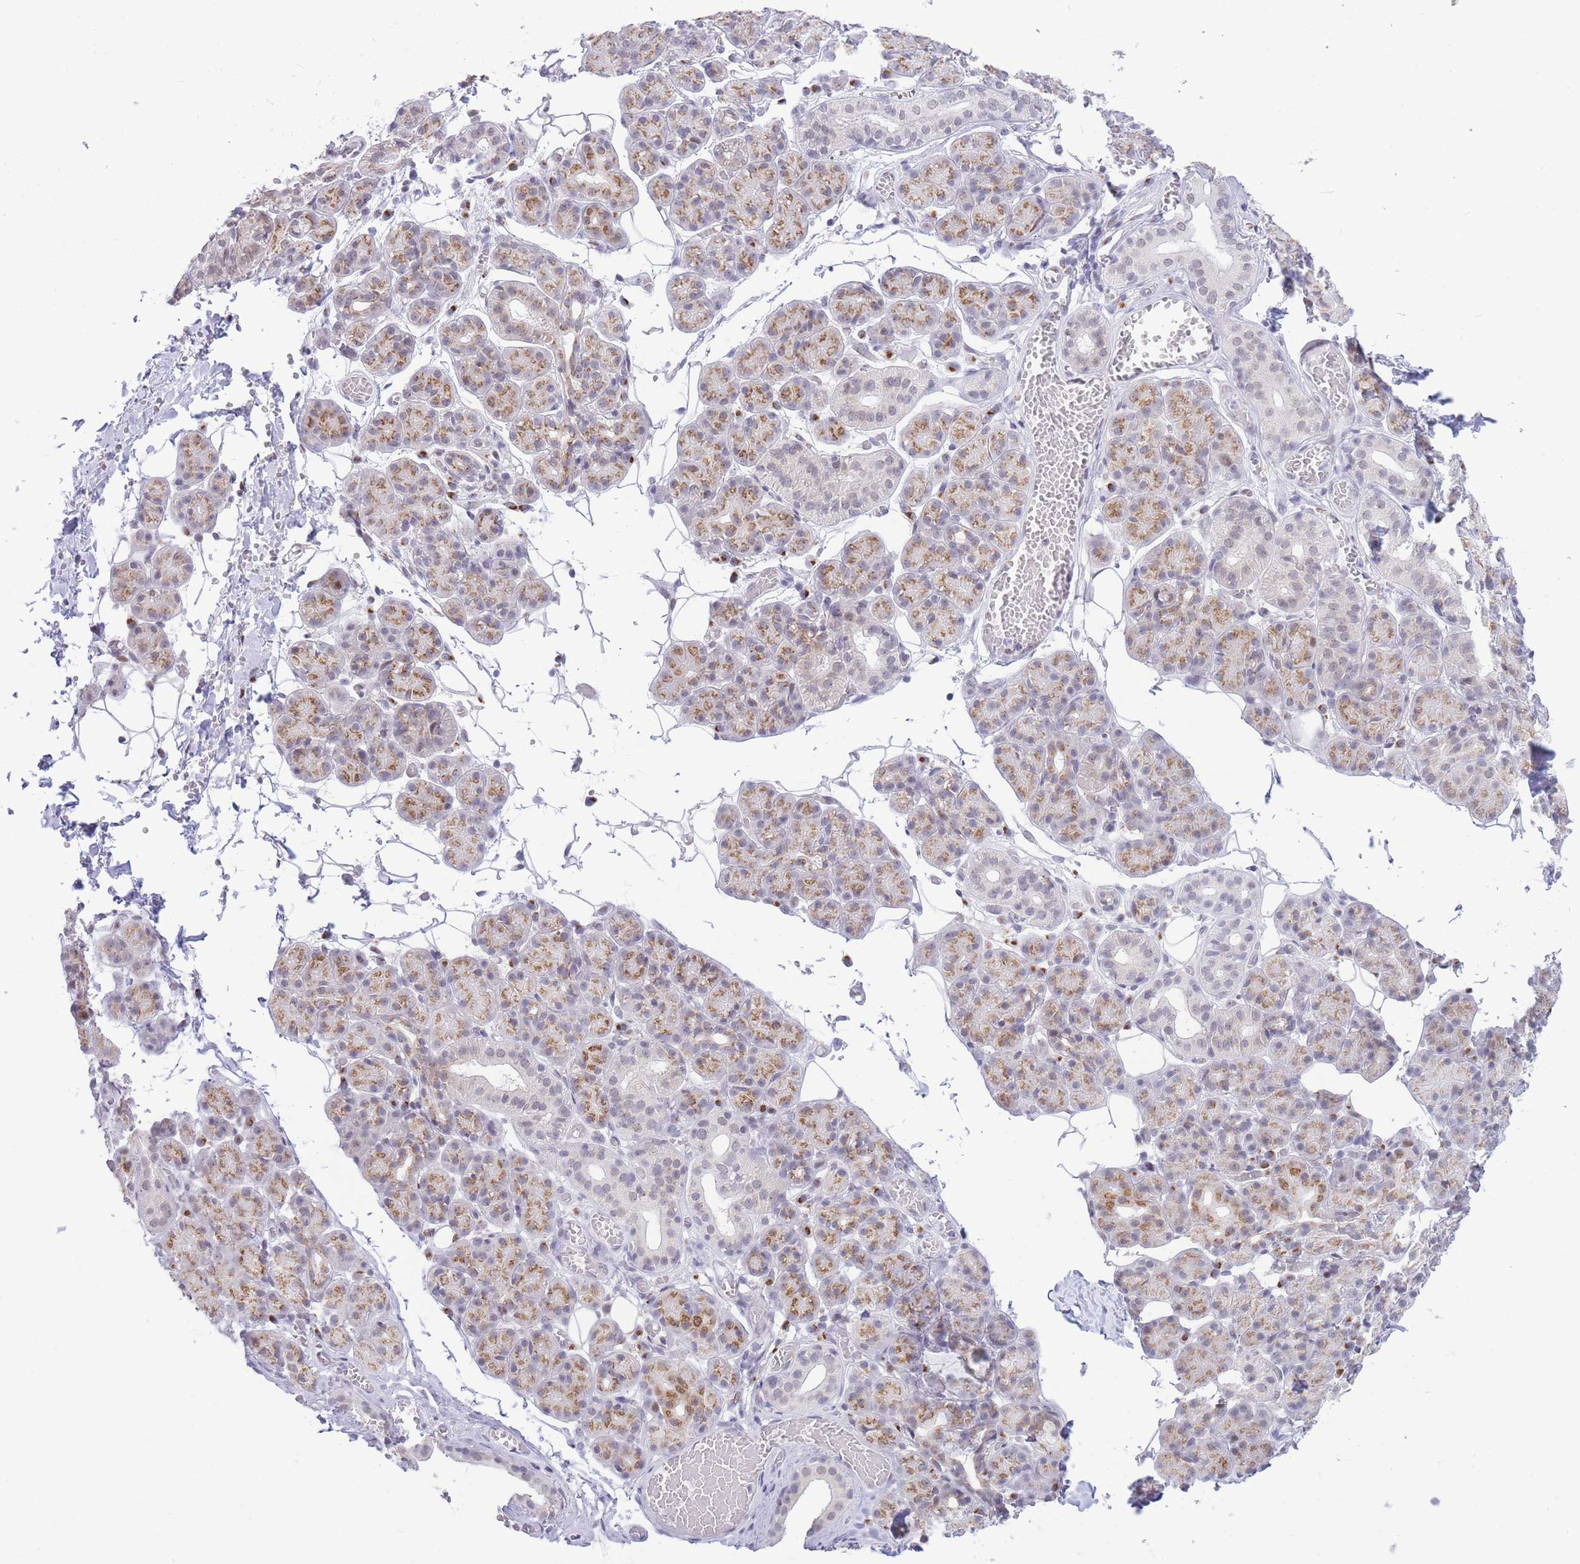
{"staining": {"intensity": "moderate", "quantity": ">75%", "location": "cytoplasmic/membranous"}, "tissue": "salivary gland", "cell_type": "Glandular cells", "image_type": "normal", "snomed": [{"axis": "morphology", "description": "Normal tissue, NOS"}, {"axis": "topography", "description": "Salivary gland"}], "caption": "Immunohistochemistry (IHC) photomicrograph of unremarkable salivary gland stained for a protein (brown), which reveals medium levels of moderate cytoplasmic/membranous positivity in about >75% of glandular cells.", "gene": "INO80C", "patient": {"sex": "male", "age": 63}}